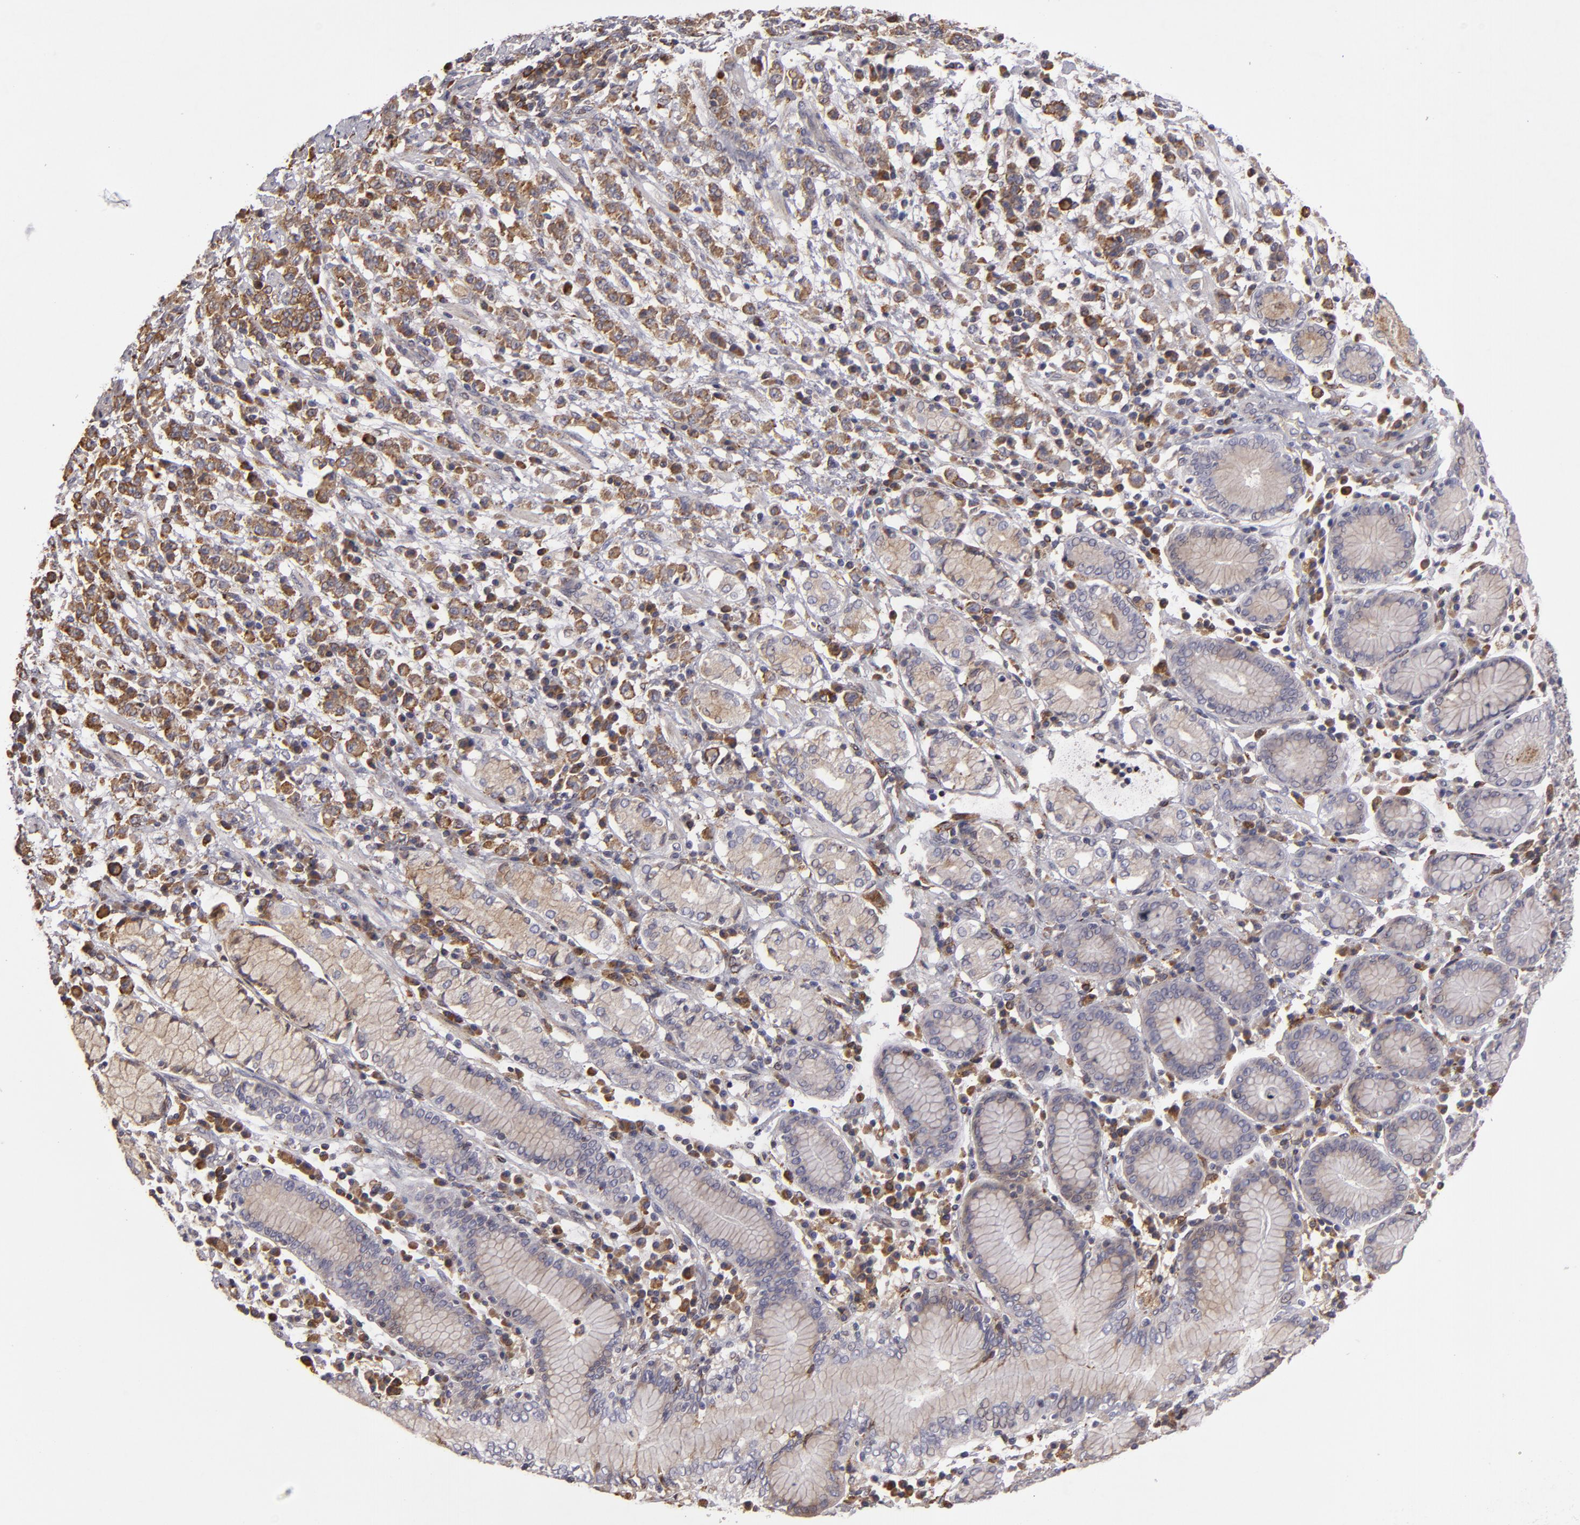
{"staining": {"intensity": "moderate", "quantity": ">75%", "location": "cytoplasmic/membranous"}, "tissue": "stomach cancer", "cell_type": "Tumor cells", "image_type": "cancer", "snomed": [{"axis": "morphology", "description": "Adenocarcinoma, NOS"}, {"axis": "topography", "description": "Stomach, lower"}], "caption": "A micrograph of human stomach adenocarcinoma stained for a protein shows moderate cytoplasmic/membranous brown staining in tumor cells. The protein is stained brown, and the nuclei are stained in blue (DAB (3,3'-diaminobenzidine) IHC with brightfield microscopy, high magnification).", "gene": "CFB", "patient": {"sex": "male", "age": 88}}